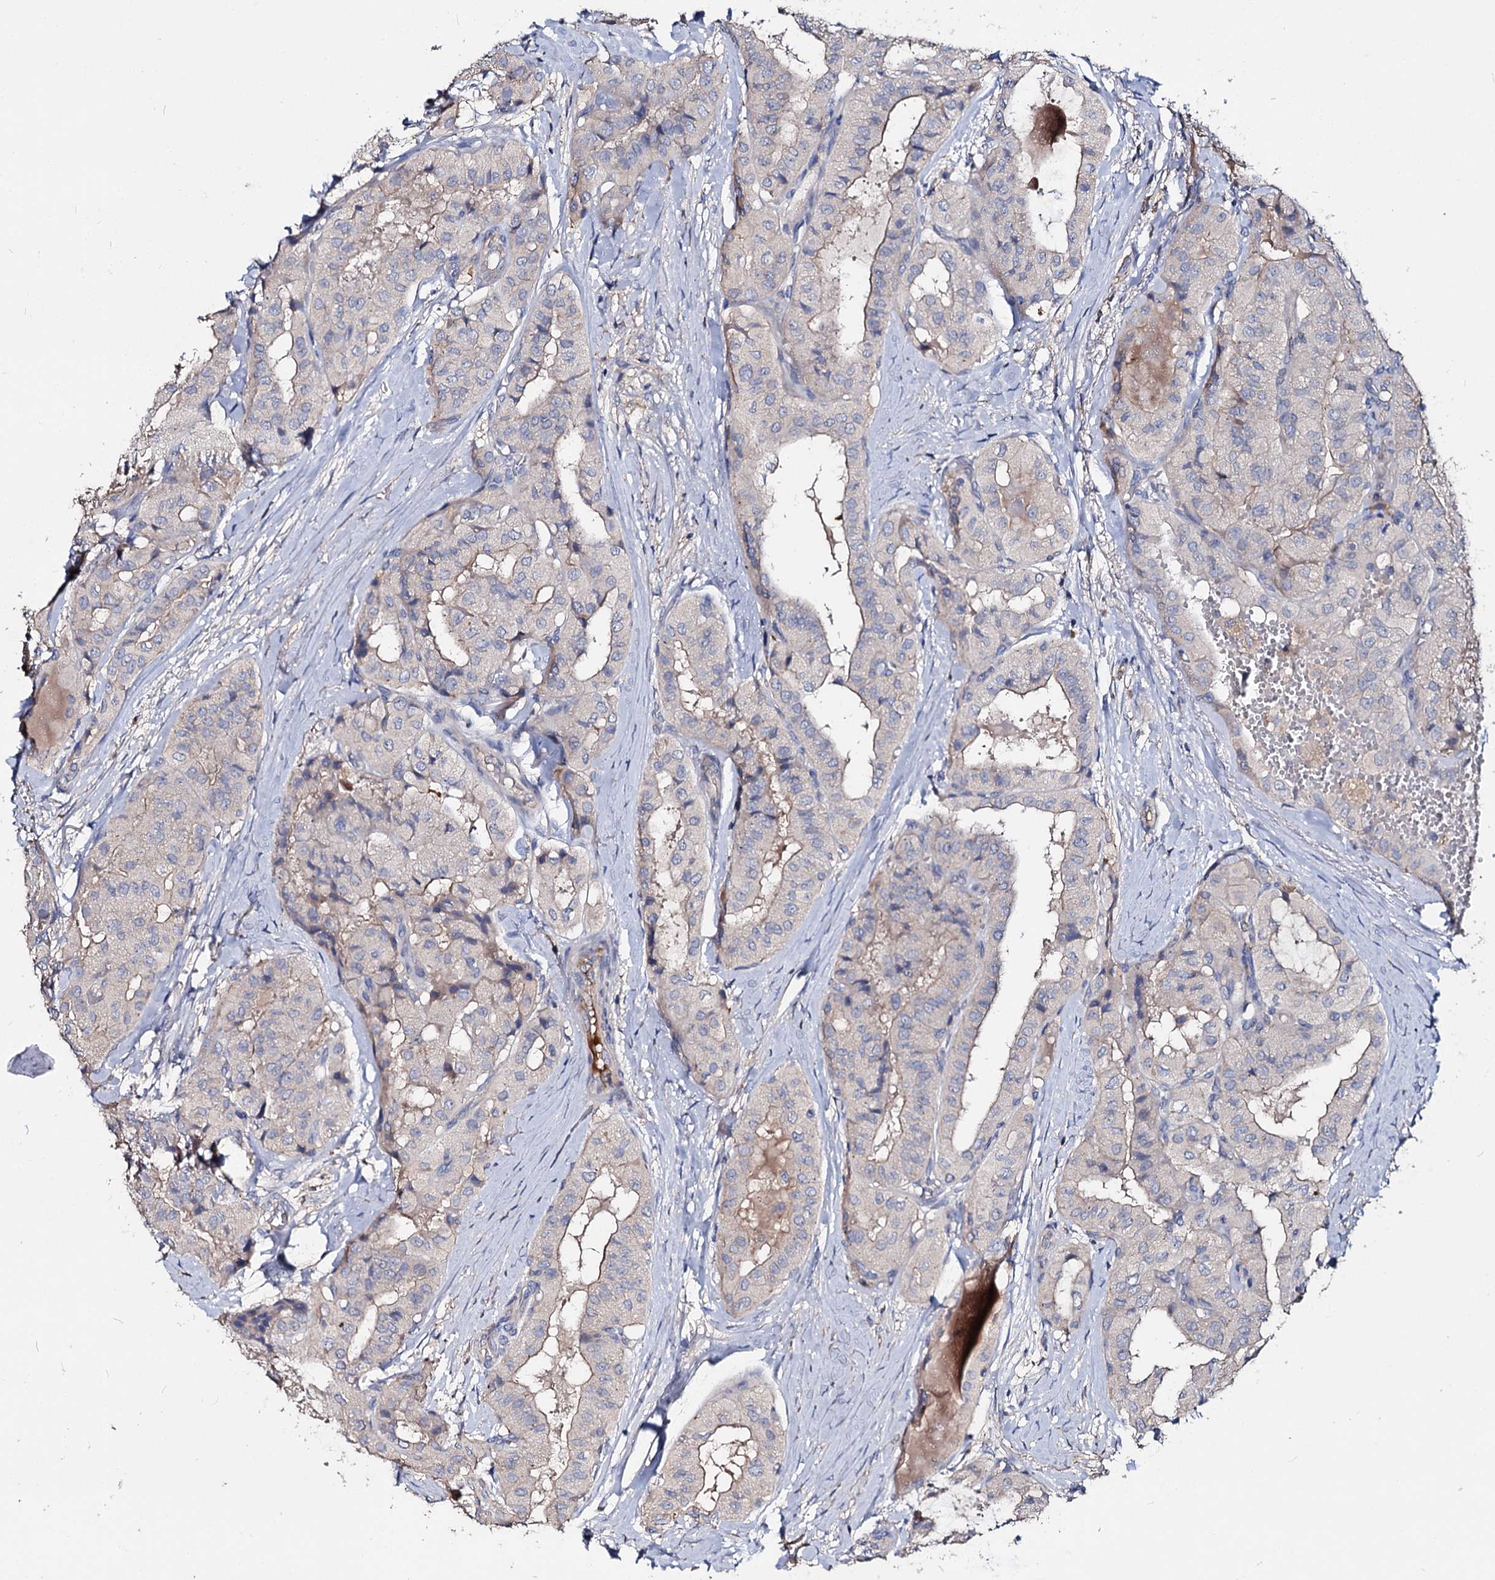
{"staining": {"intensity": "weak", "quantity": "25%-75%", "location": "cytoplasmic/membranous"}, "tissue": "thyroid cancer", "cell_type": "Tumor cells", "image_type": "cancer", "snomed": [{"axis": "morphology", "description": "Papillary adenocarcinoma, NOS"}, {"axis": "topography", "description": "Thyroid gland"}], "caption": "Weak cytoplasmic/membranous positivity is present in about 25%-75% of tumor cells in thyroid cancer.", "gene": "ACY3", "patient": {"sex": "female", "age": 59}}